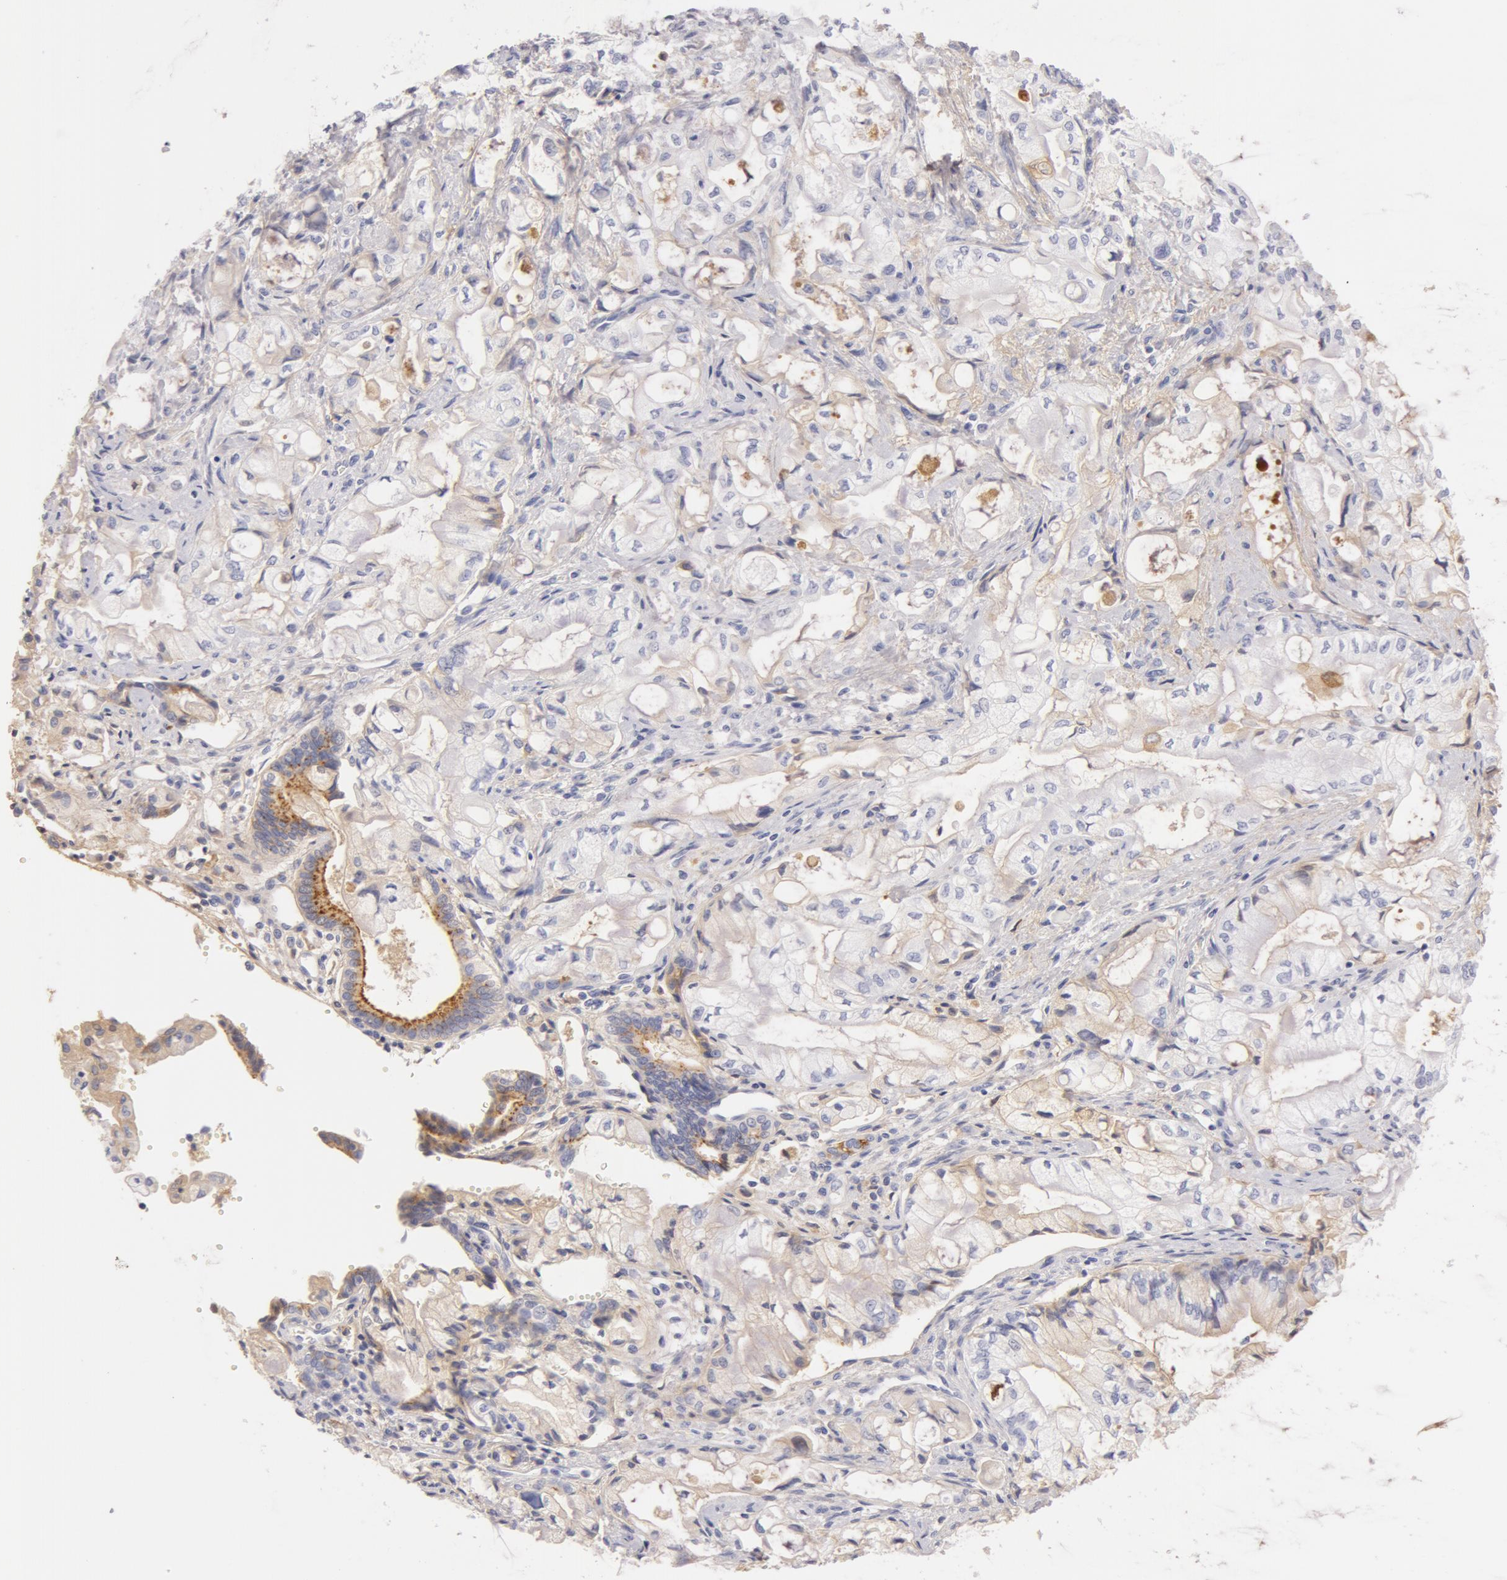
{"staining": {"intensity": "weak", "quantity": "<25%", "location": "cytoplasmic/membranous,nuclear"}, "tissue": "pancreatic cancer", "cell_type": "Tumor cells", "image_type": "cancer", "snomed": [{"axis": "morphology", "description": "Adenocarcinoma, NOS"}, {"axis": "topography", "description": "Pancreas"}], "caption": "Human adenocarcinoma (pancreatic) stained for a protein using immunohistochemistry (IHC) reveals no expression in tumor cells.", "gene": "GC", "patient": {"sex": "male", "age": 79}}